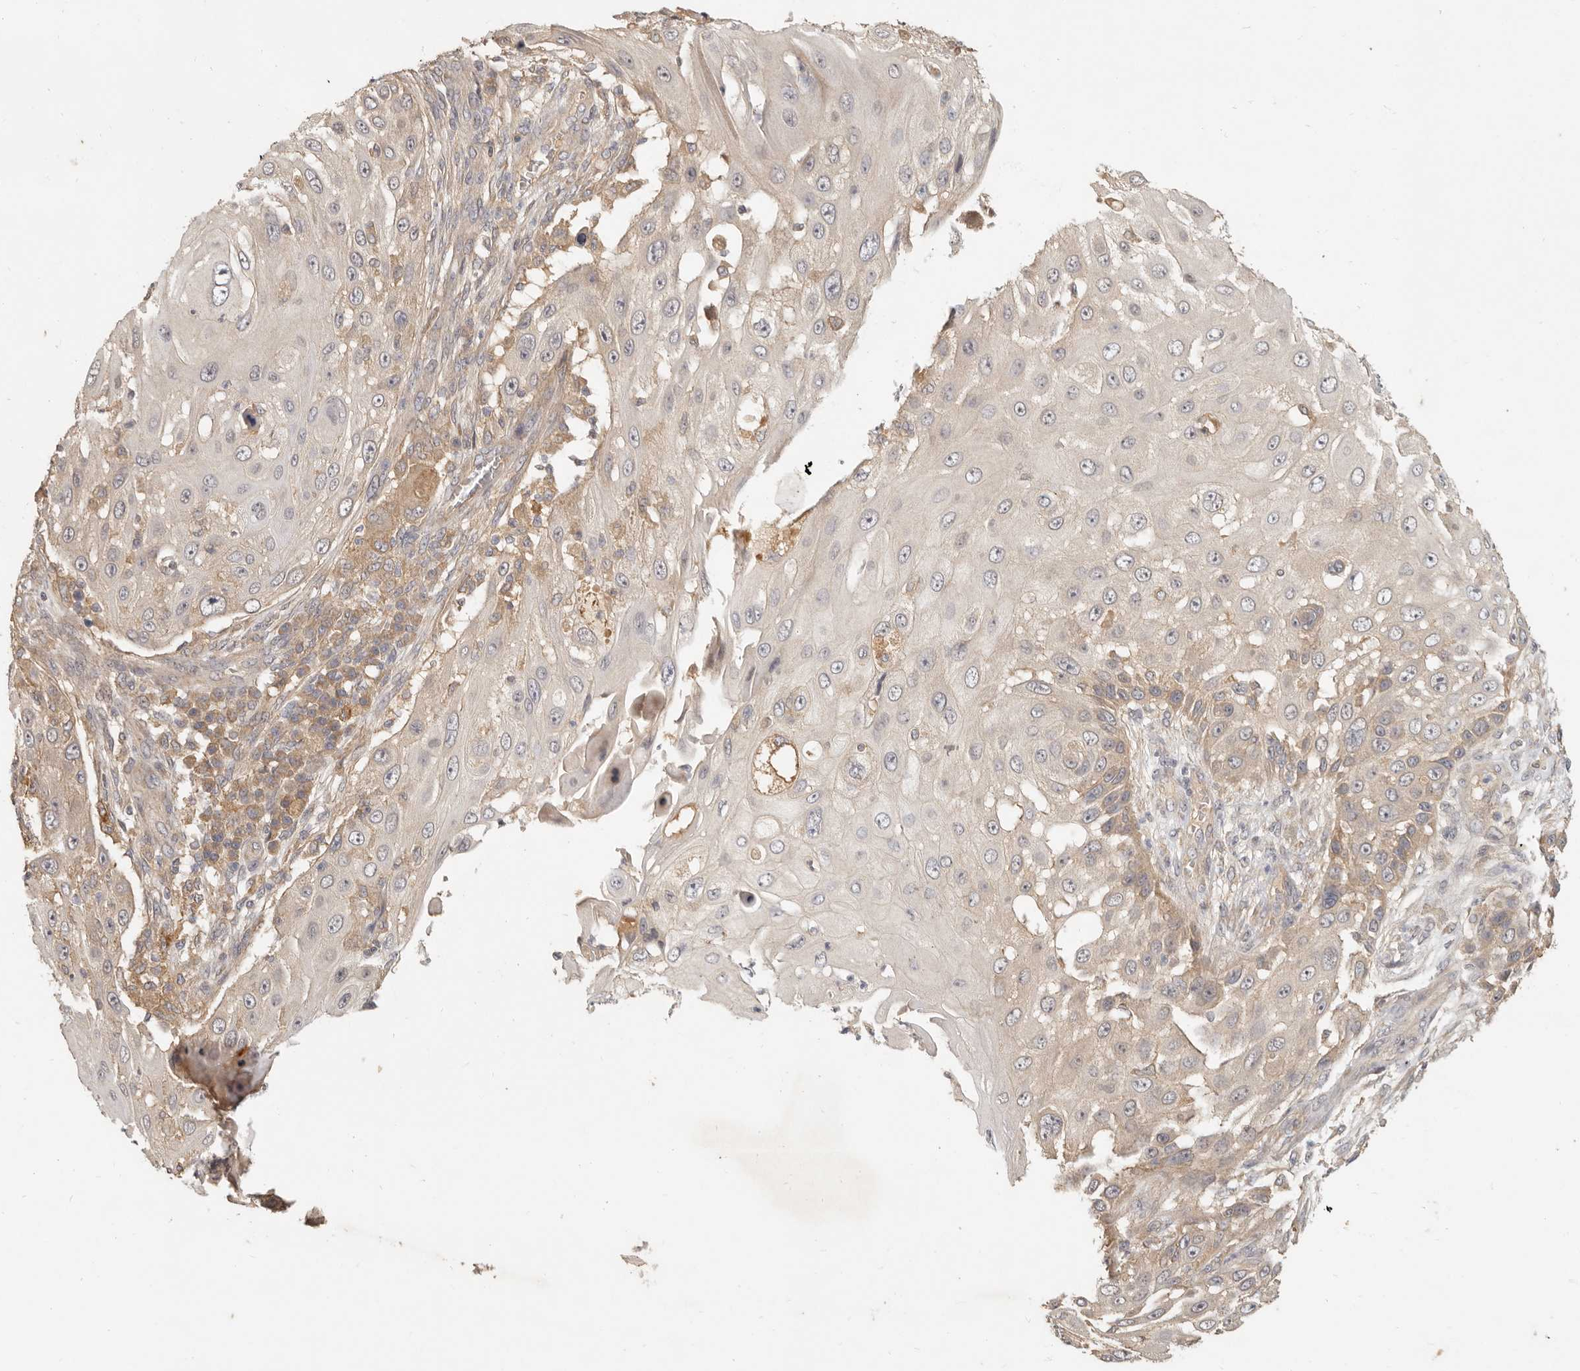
{"staining": {"intensity": "weak", "quantity": "25%-75%", "location": "cytoplasmic/membranous"}, "tissue": "skin cancer", "cell_type": "Tumor cells", "image_type": "cancer", "snomed": [{"axis": "morphology", "description": "Squamous cell carcinoma, NOS"}, {"axis": "topography", "description": "Skin"}], "caption": "Protein expression analysis of human skin cancer reveals weak cytoplasmic/membranous positivity in approximately 25%-75% of tumor cells.", "gene": "VIPR1", "patient": {"sex": "female", "age": 44}}